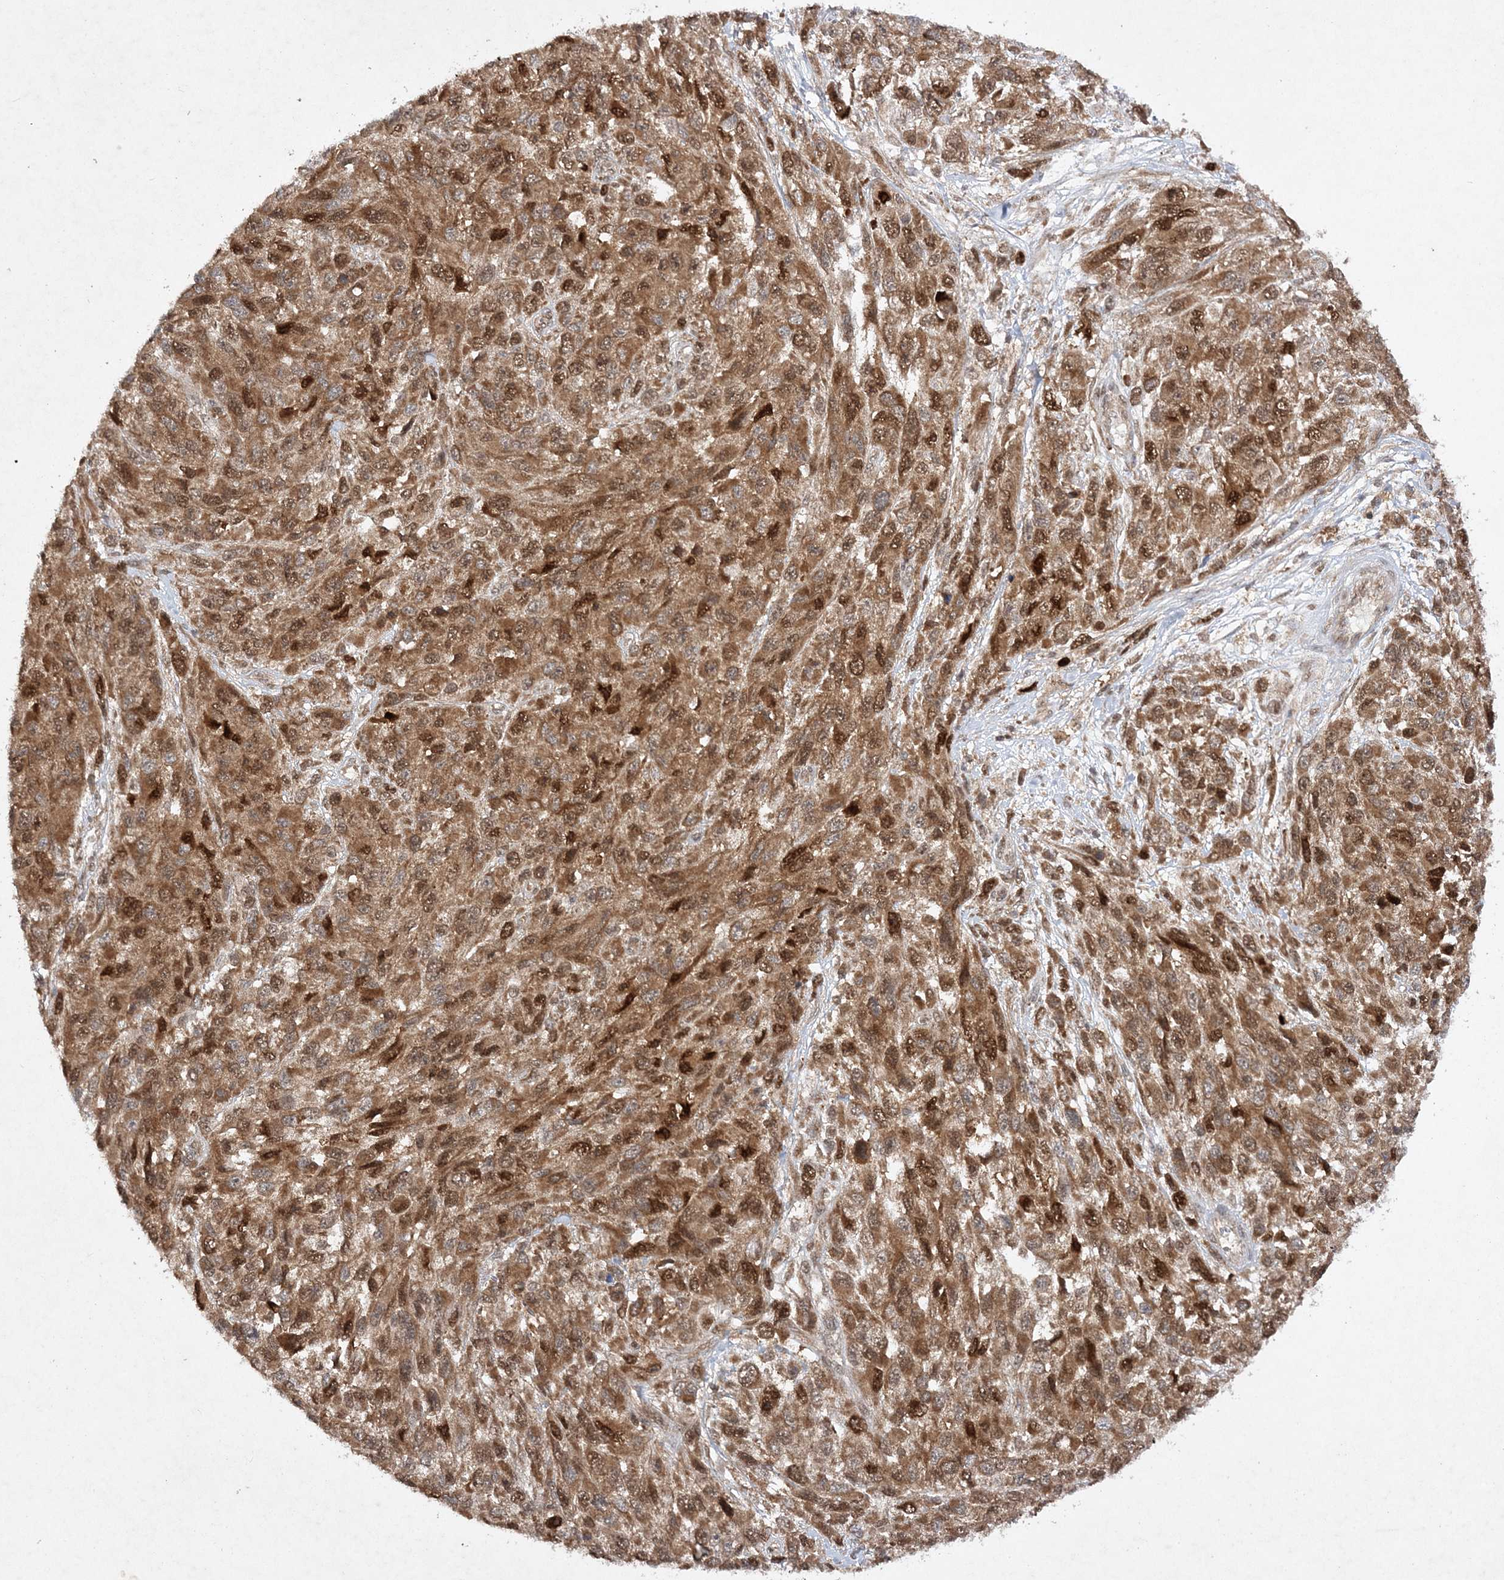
{"staining": {"intensity": "moderate", "quantity": ">75%", "location": "cytoplasmic/membranous,nuclear"}, "tissue": "melanoma", "cell_type": "Tumor cells", "image_type": "cancer", "snomed": [{"axis": "morphology", "description": "Malignant melanoma, NOS"}, {"axis": "topography", "description": "Skin"}], "caption": "A brown stain labels moderate cytoplasmic/membranous and nuclear positivity of a protein in human melanoma tumor cells.", "gene": "NIF3L1", "patient": {"sex": "female", "age": 96}}